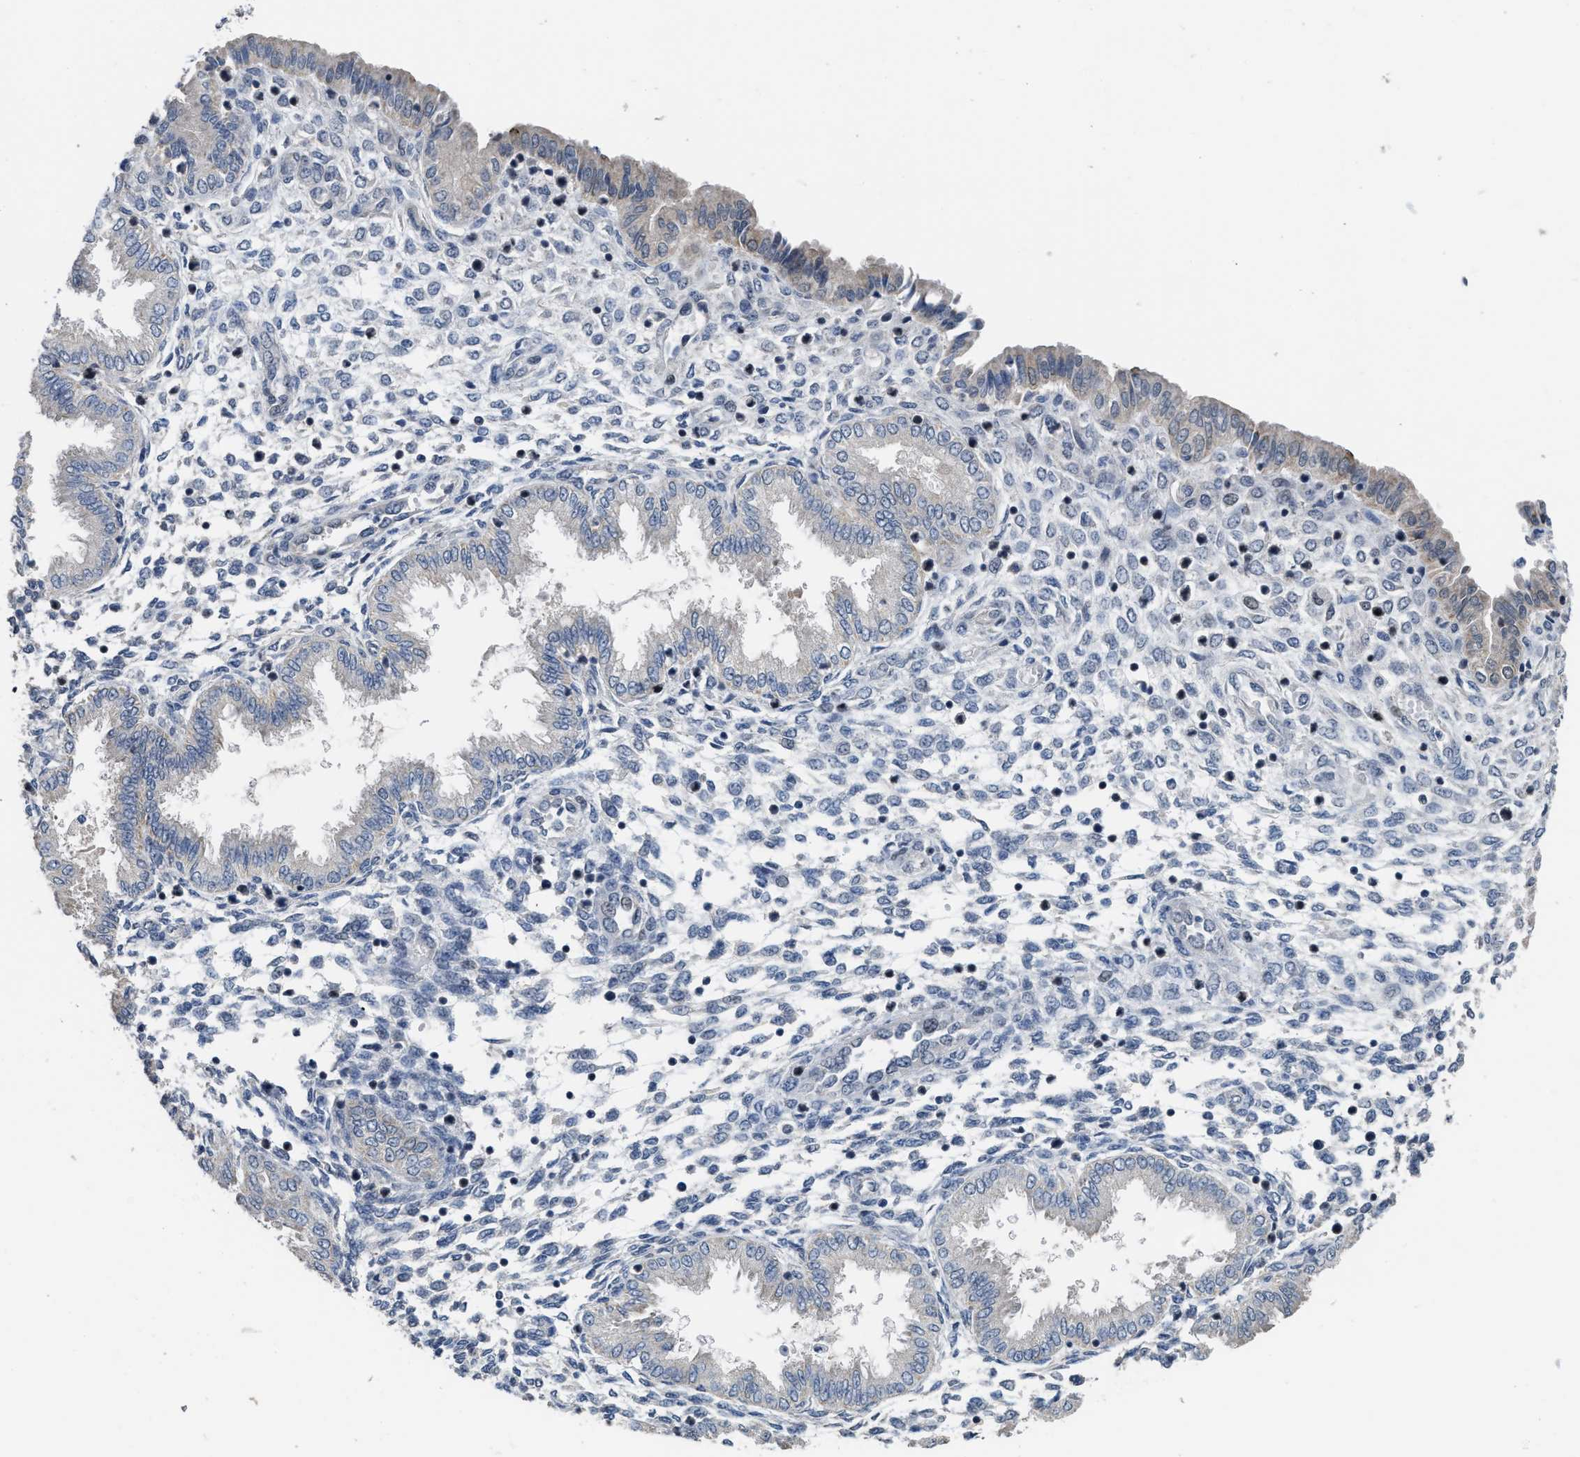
{"staining": {"intensity": "negative", "quantity": "none", "location": "none"}, "tissue": "endometrium", "cell_type": "Cells in endometrial stroma", "image_type": "normal", "snomed": [{"axis": "morphology", "description": "Normal tissue, NOS"}, {"axis": "topography", "description": "Endometrium"}], "caption": "Cells in endometrial stroma show no significant staining in unremarkable endometrium.", "gene": "SETDB1", "patient": {"sex": "female", "age": 33}}